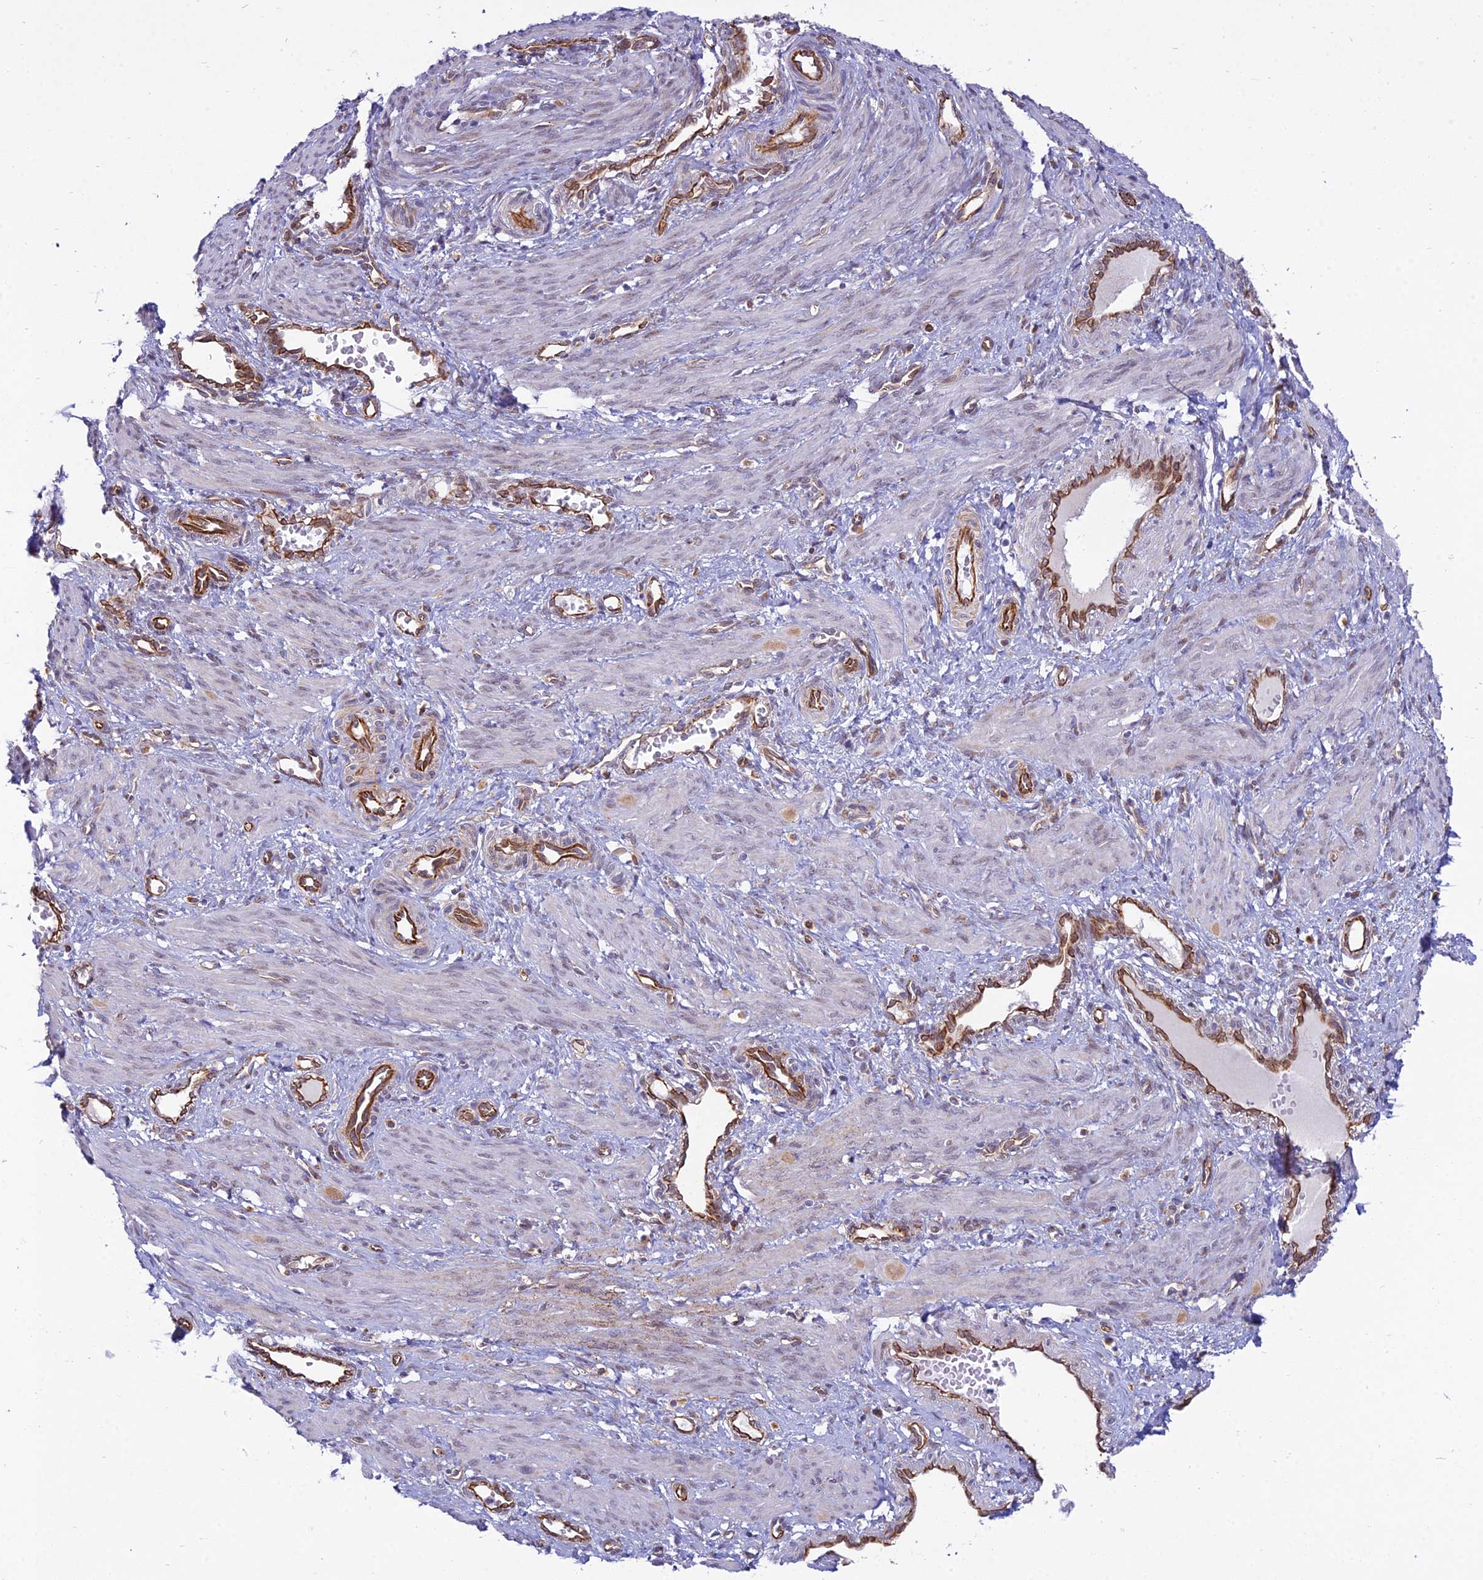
{"staining": {"intensity": "weak", "quantity": "<25%", "location": "cytoplasmic/membranous"}, "tissue": "smooth muscle", "cell_type": "Smooth muscle cells", "image_type": "normal", "snomed": [{"axis": "morphology", "description": "Normal tissue, NOS"}, {"axis": "topography", "description": "Endometrium"}], "caption": "Immunohistochemistry (IHC) image of unremarkable smooth muscle stained for a protein (brown), which exhibits no staining in smooth muscle cells.", "gene": "SAPCD2", "patient": {"sex": "female", "age": 33}}